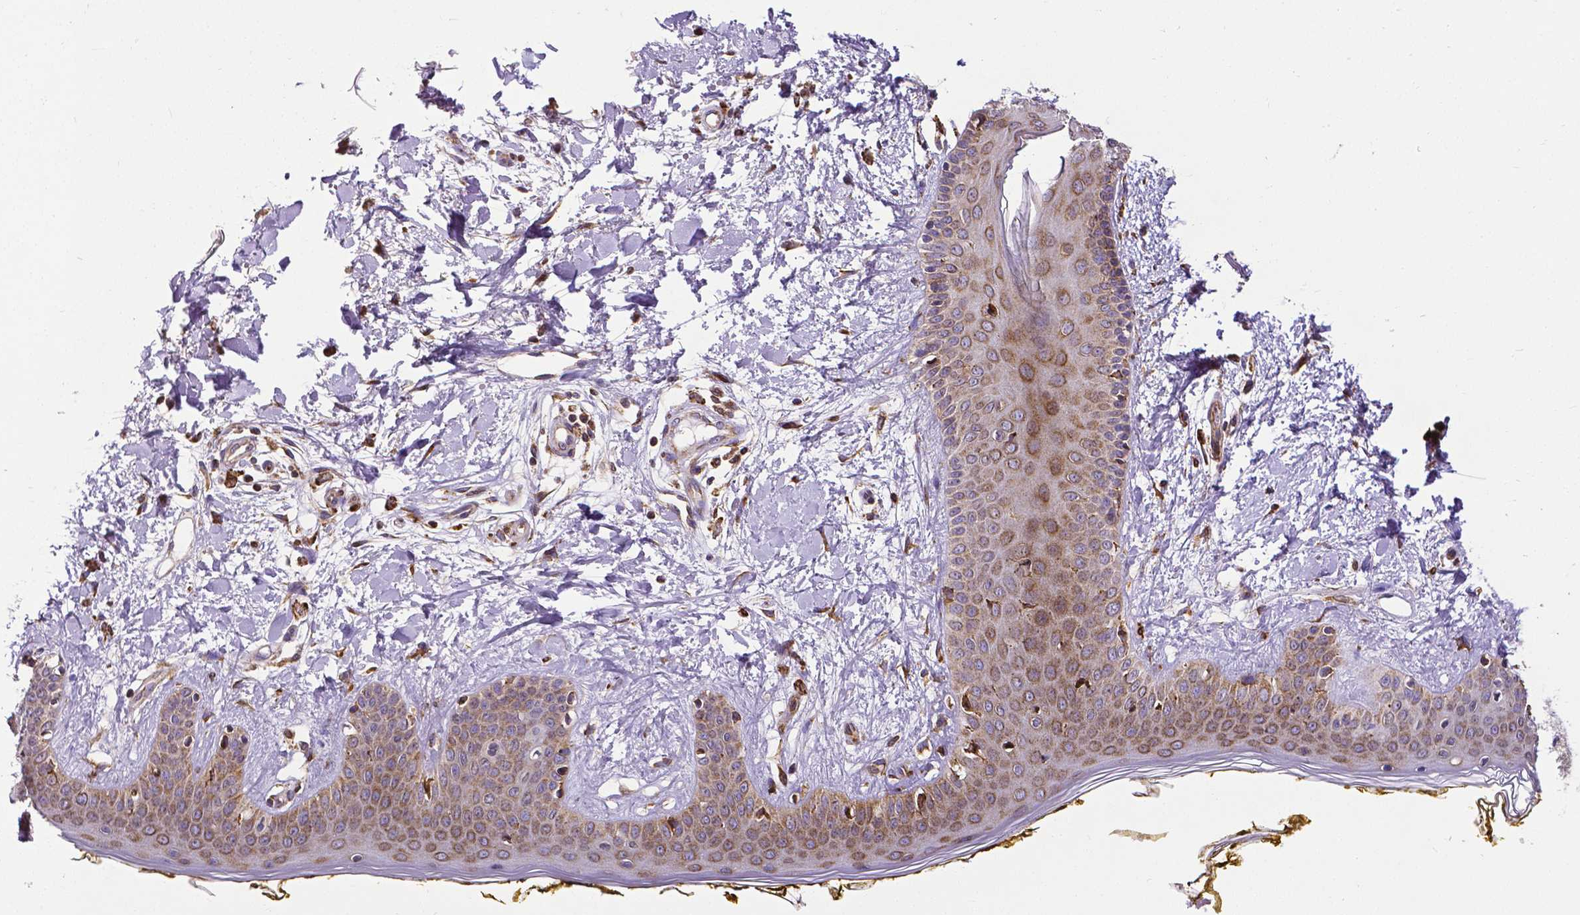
{"staining": {"intensity": "moderate", "quantity": ">75%", "location": "cytoplasmic/membranous"}, "tissue": "skin", "cell_type": "Fibroblasts", "image_type": "normal", "snomed": [{"axis": "morphology", "description": "Normal tissue, NOS"}, {"axis": "topography", "description": "Skin"}], "caption": "The histopathology image reveals staining of normal skin, revealing moderate cytoplasmic/membranous protein staining (brown color) within fibroblasts. (brown staining indicates protein expression, while blue staining denotes nuclei).", "gene": "MTDH", "patient": {"sex": "female", "age": 34}}